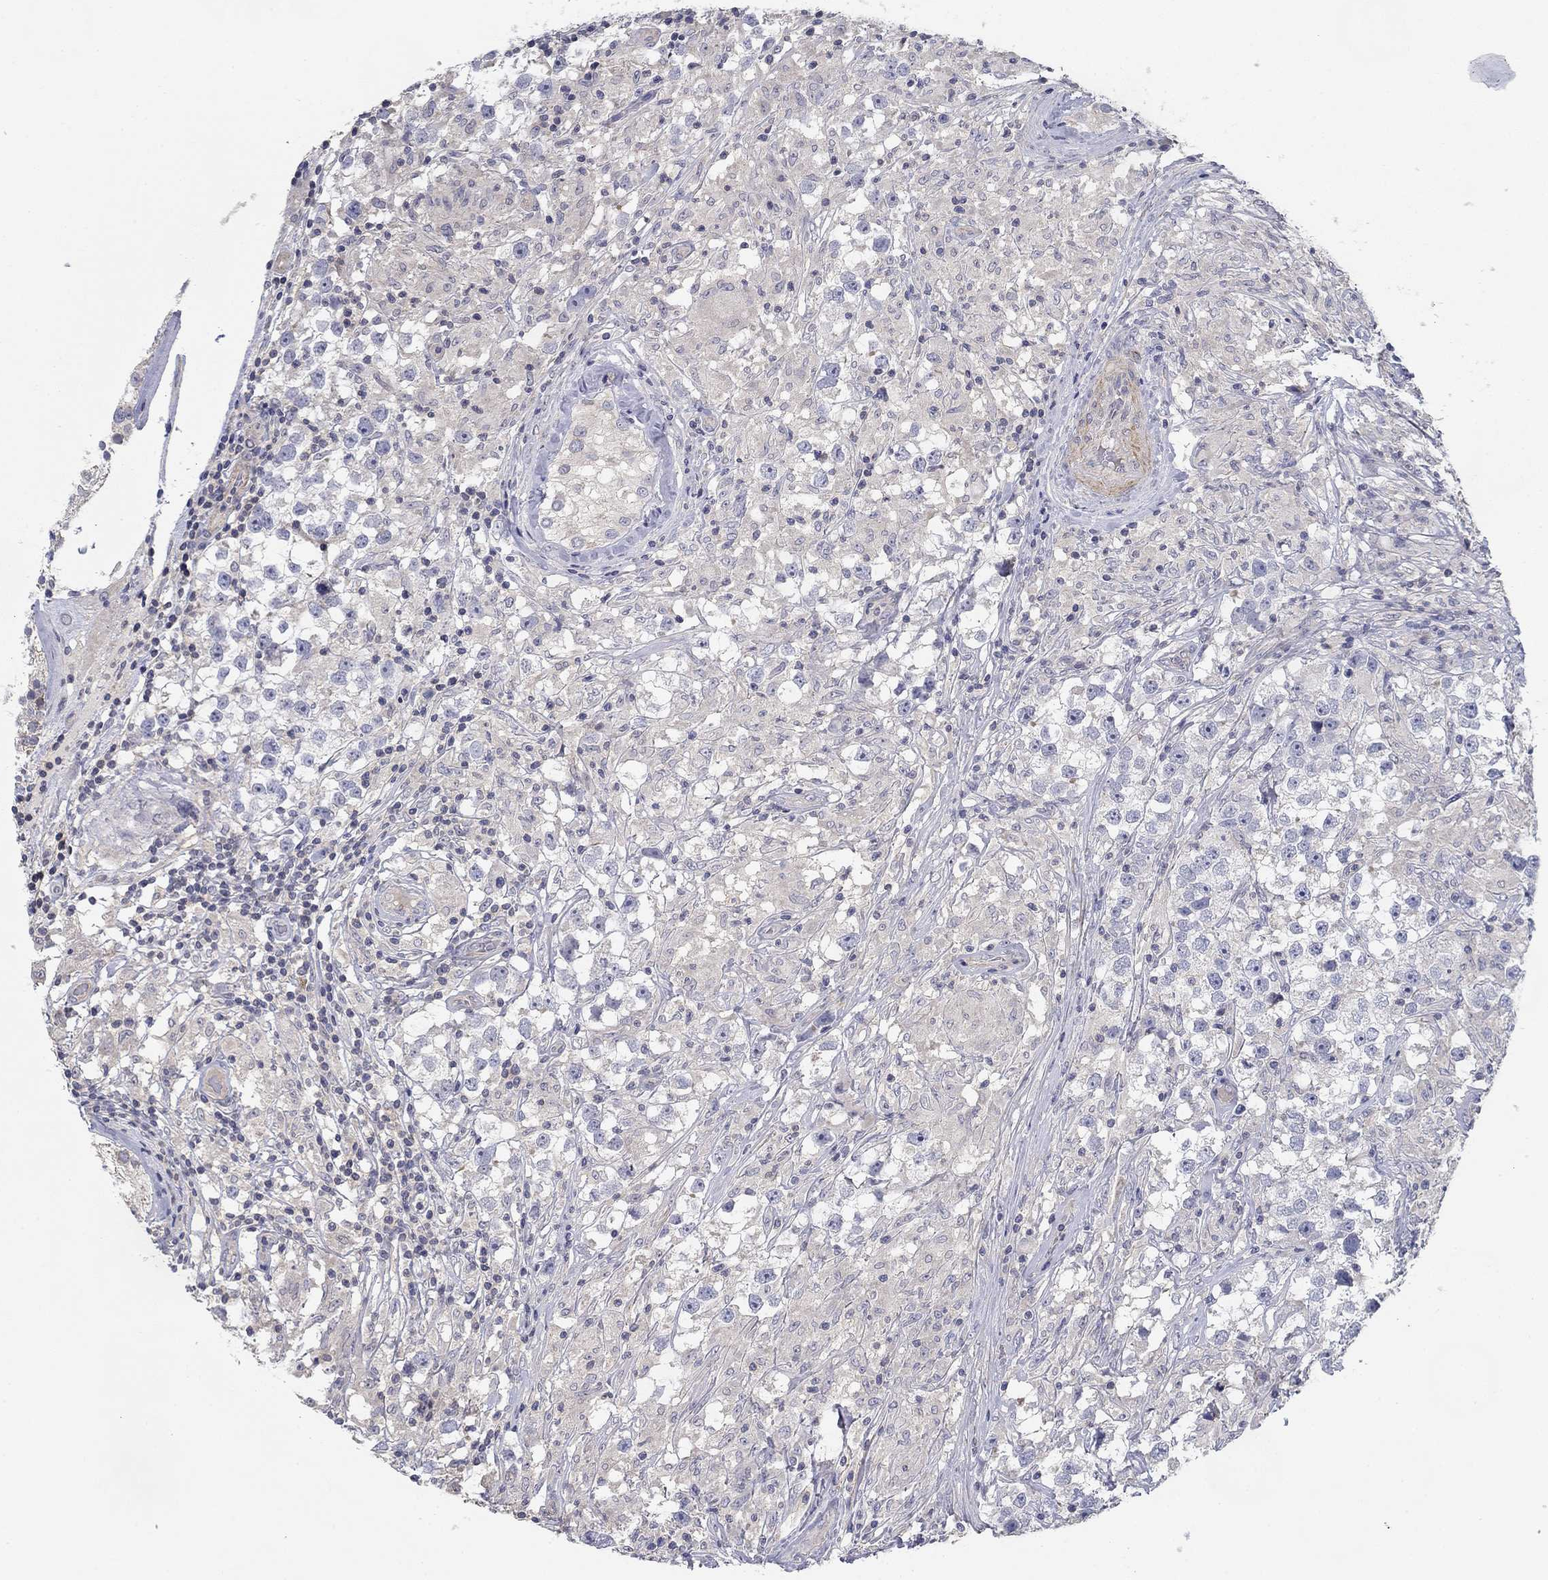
{"staining": {"intensity": "negative", "quantity": "none", "location": "none"}, "tissue": "testis cancer", "cell_type": "Tumor cells", "image_type": "cancer", "snomed": [{"axis": "morphology", "description": "Seminoma, NOS"}, {"axis": "topography", "description": "Testis"}], "caption": "This histopathology image is of testis cancer stained with immunohistochemistry (IHC) to label a protein in brown with the nuclei are counter-stained blue. There is no positivity in tumor cells. Nuclei are stained in blue.", "gene": "GRK7", "patient": {"sex": "male", "age": 46}}